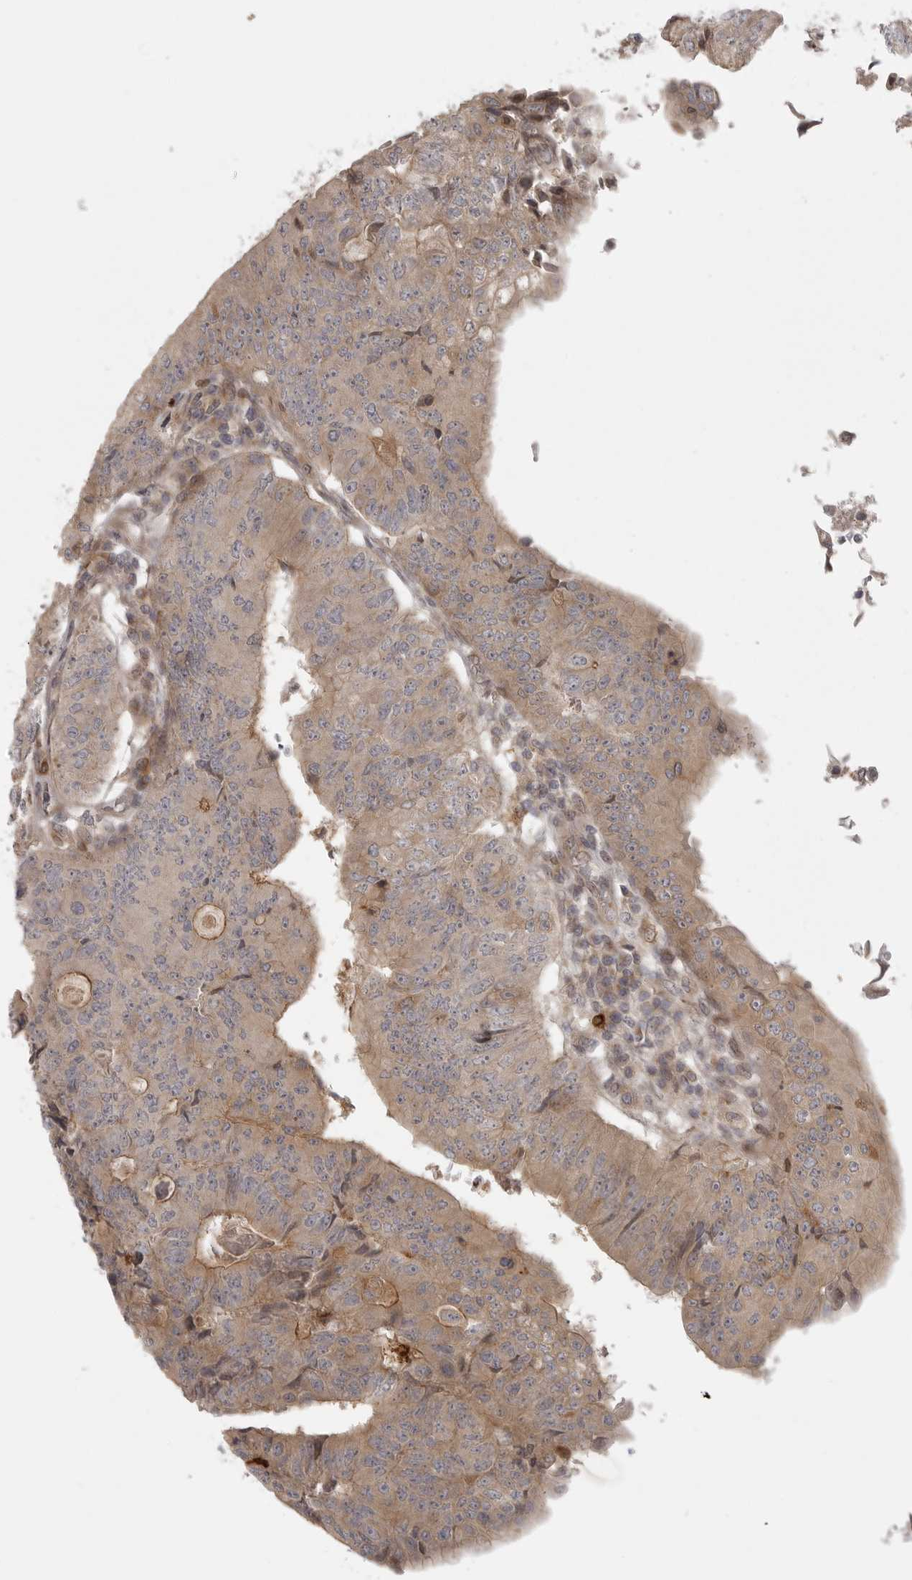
{"staining": {"intensity": "weak", "quantity": ">75%", "location": "cytoplasmic/membranous"}, "tissue": "colorectal cancer", "cell_type": "Tumor cells", "image_type": "cancer", "snomed": [{"axis": "morphology", "description": "Adenocarcinoma, NOS"}, {"axis": "topography", "description": "Colon"}], "caption": "Weak cytoplasmic/membranous protein staining is identified in about >75% of tumor cells in colorectal cancer. Using DAB (brown) and hematoxylin (blue) stains, captured at high magnification using brightfield microscopy.", "gene": "CCPG1", "patient": {"sex": "female", "age": 67}}